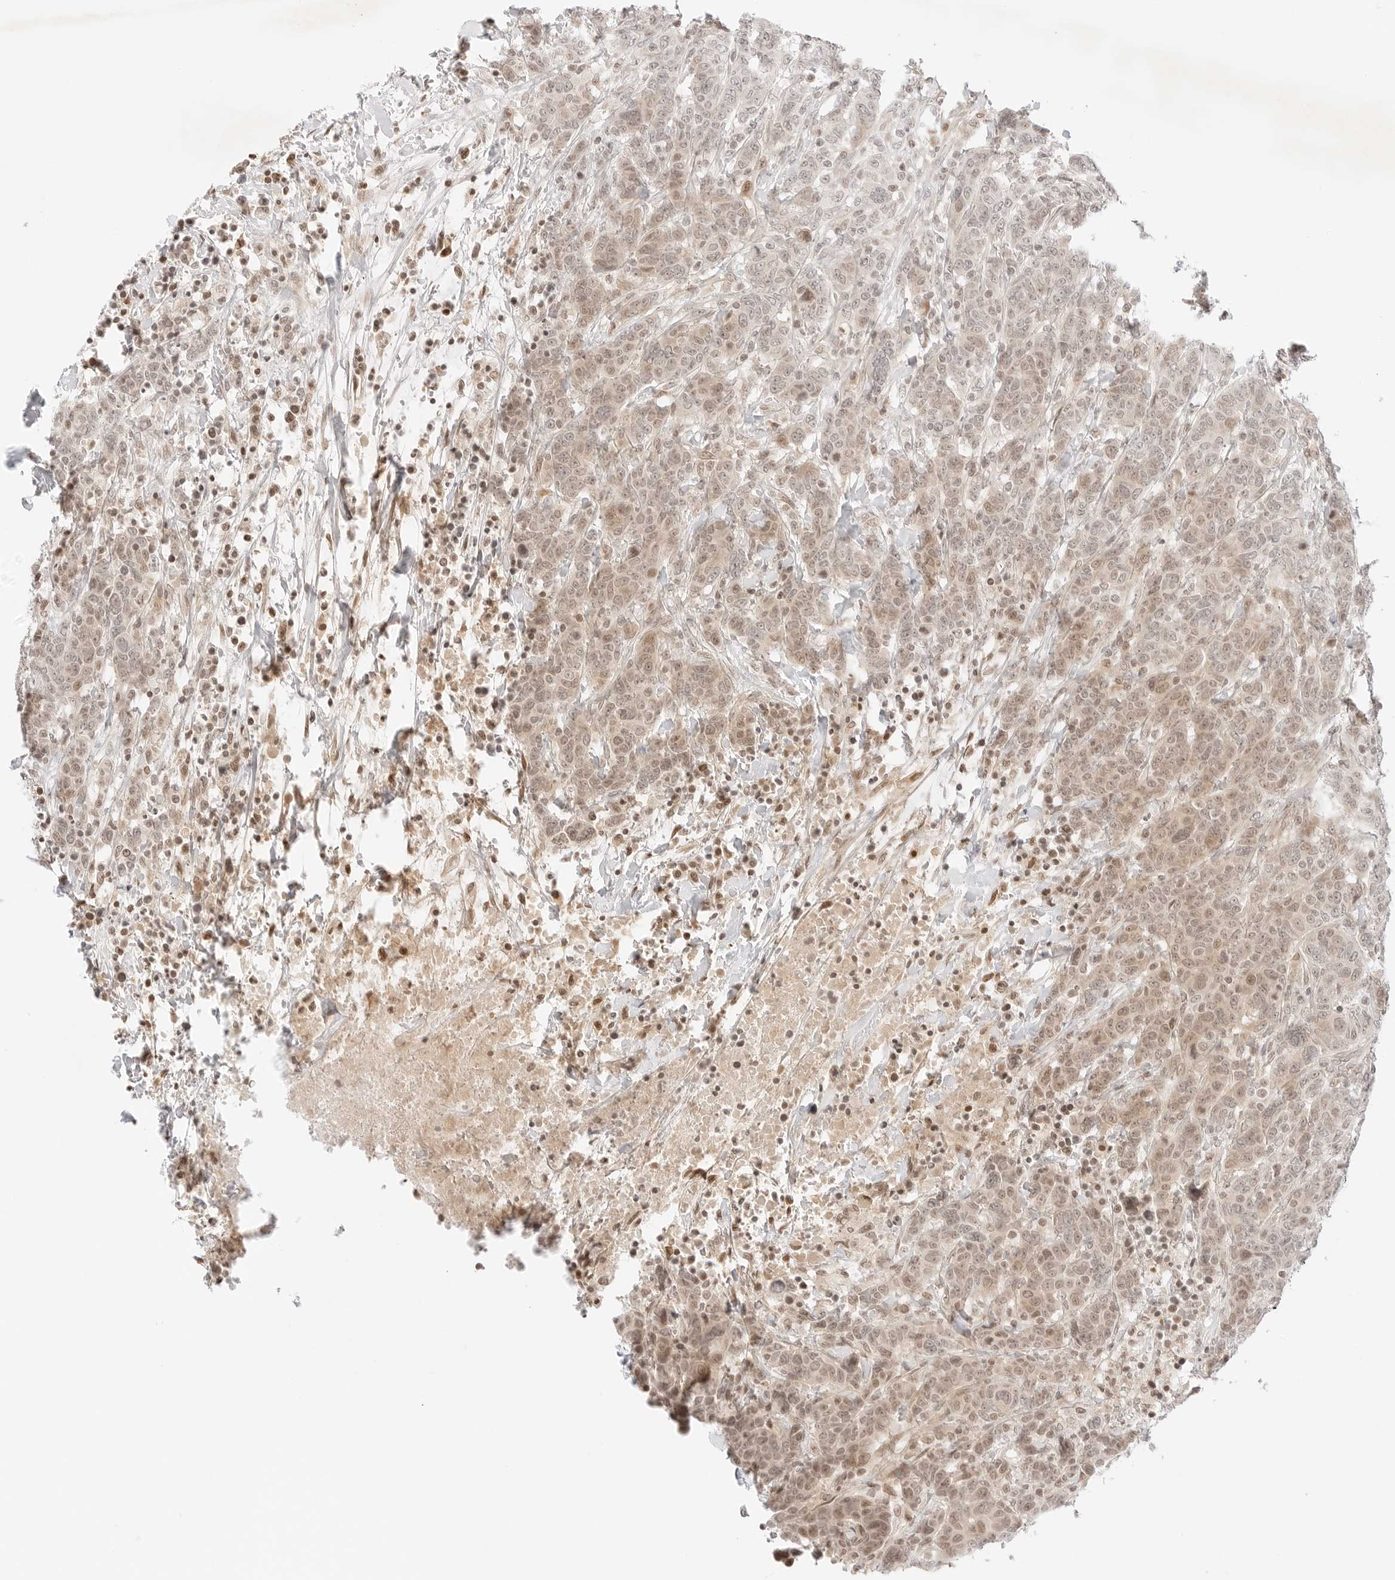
{"staining": {"intensity": "weak", "quantity": ">75%", "location": "cytoplasmic/membranous,nuclear"}, "tissue": "breast cancer", "cell_type": "Tumor cells", "image_type": "cancer", "snomed": [{"axis": "morphology", "description": "Duct carcinoma"}, {"axis": "topography", "description": "Breast"}], "caption": "This image exhibits breast invasive ductal carcinoma stained with immunohistochemistry to label a protein in brown. The cytoplasmic/membranous and nuclear of tumor cells show weak positivity for the protein. Nuclei are counter-stained blue.", "gene": "RPS6KL1", "patient": {"sex": "female", "age": 37}}